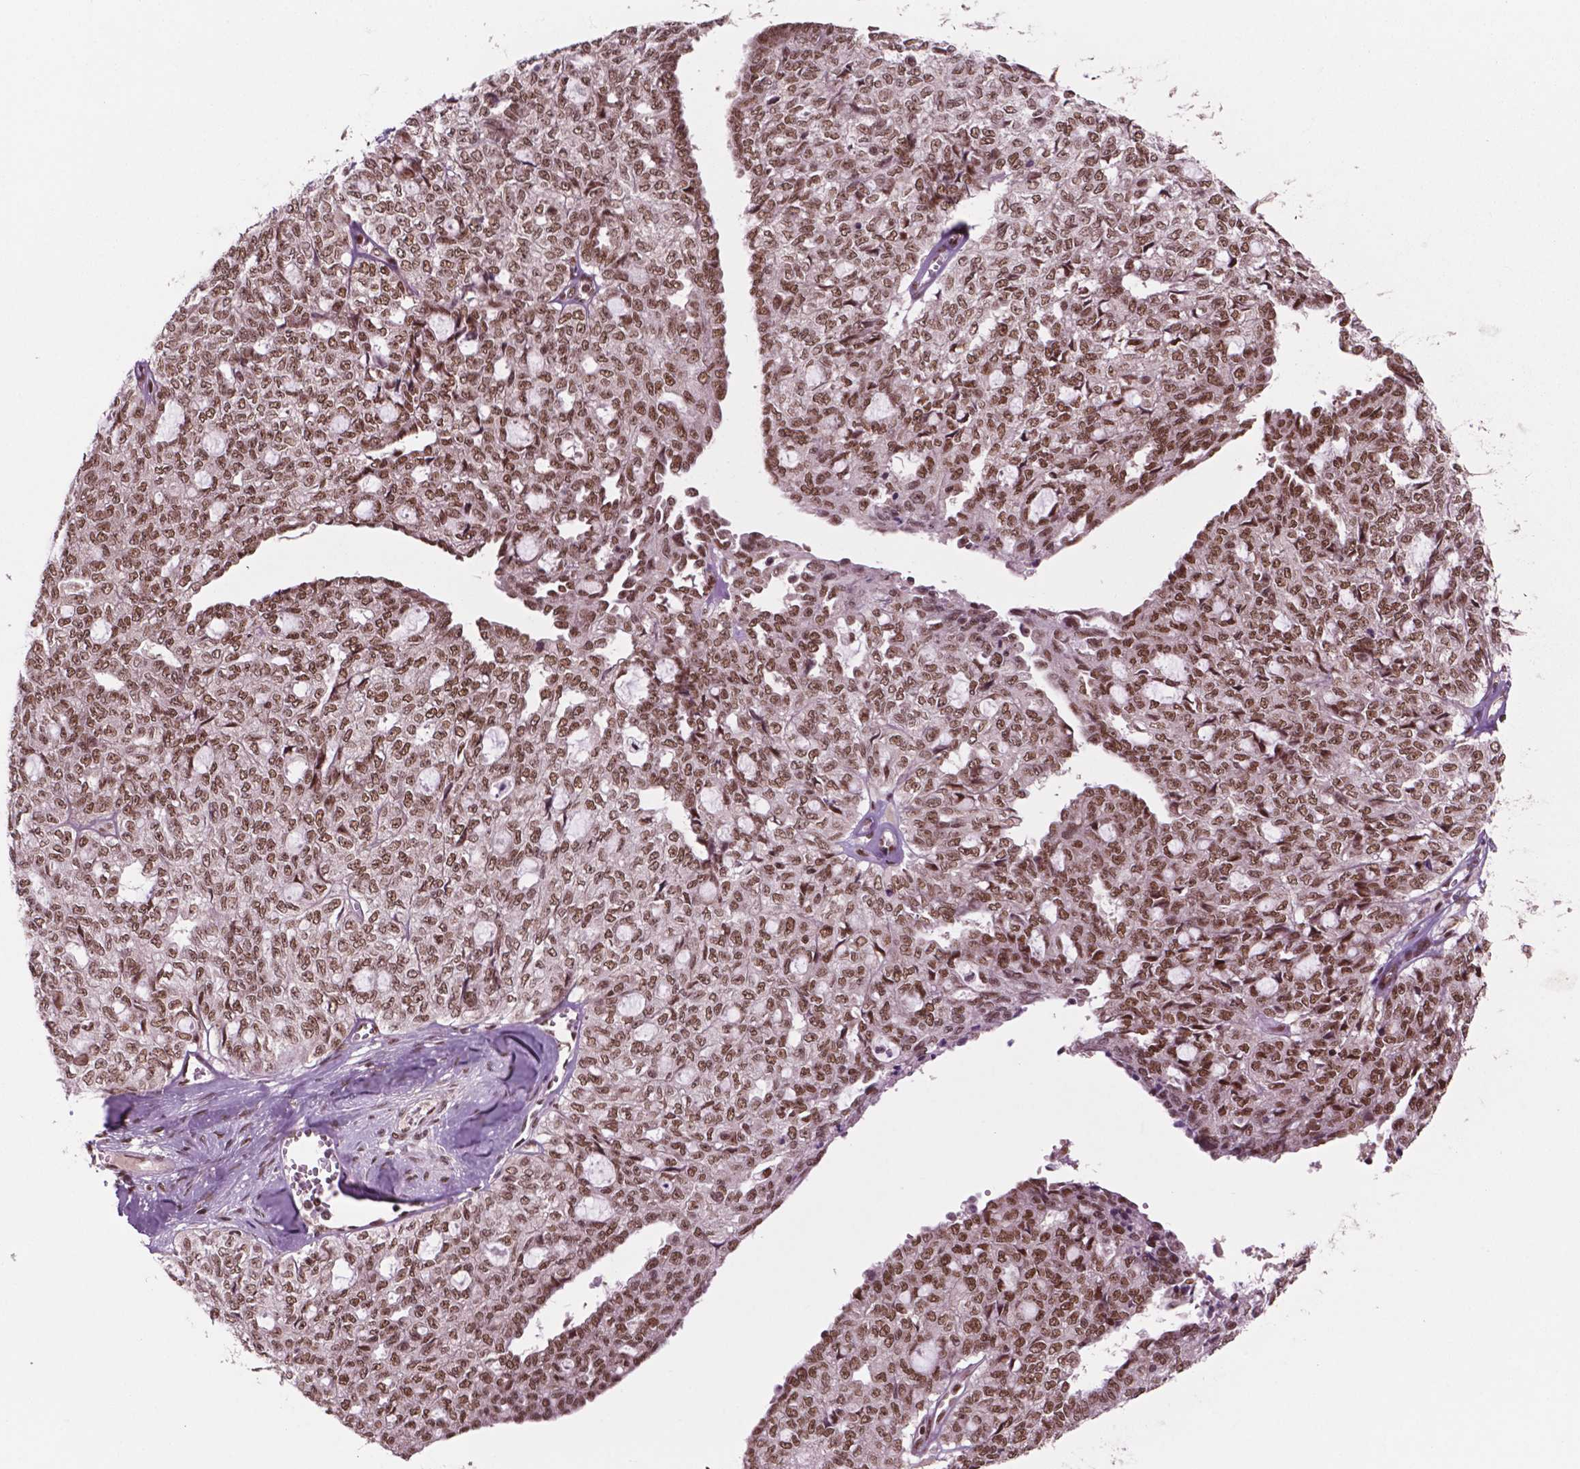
{"staining": {"intensity": "moderate", "quantity": ">75%", "location": "nuclear"}, "tissue": "ovarian cancer", "cell_type": "Tumor cells", "image_type": "cancer", "snomed": [{"axis": "morphology", "description": "Cystadenocarcinoma, serous, NOS"}, {"axis": "topography", "description": "Ovary"}], "caption": "High-power microscopy captured an immunohistochemistry micrograph of ovarian cancer (serous cystadenocarcinoma), revealing moderate nuclear staining in about >75% of tumor cells. The staining was performed using DAB (3,3'-diaminobenzidine) to visualize the protein expression in brown, while the nuclei were stained in blue with hematoxylin (Magnification: 20x).", "gene": "POLR2E", "patient": {"sex": "female", "age": 71}}